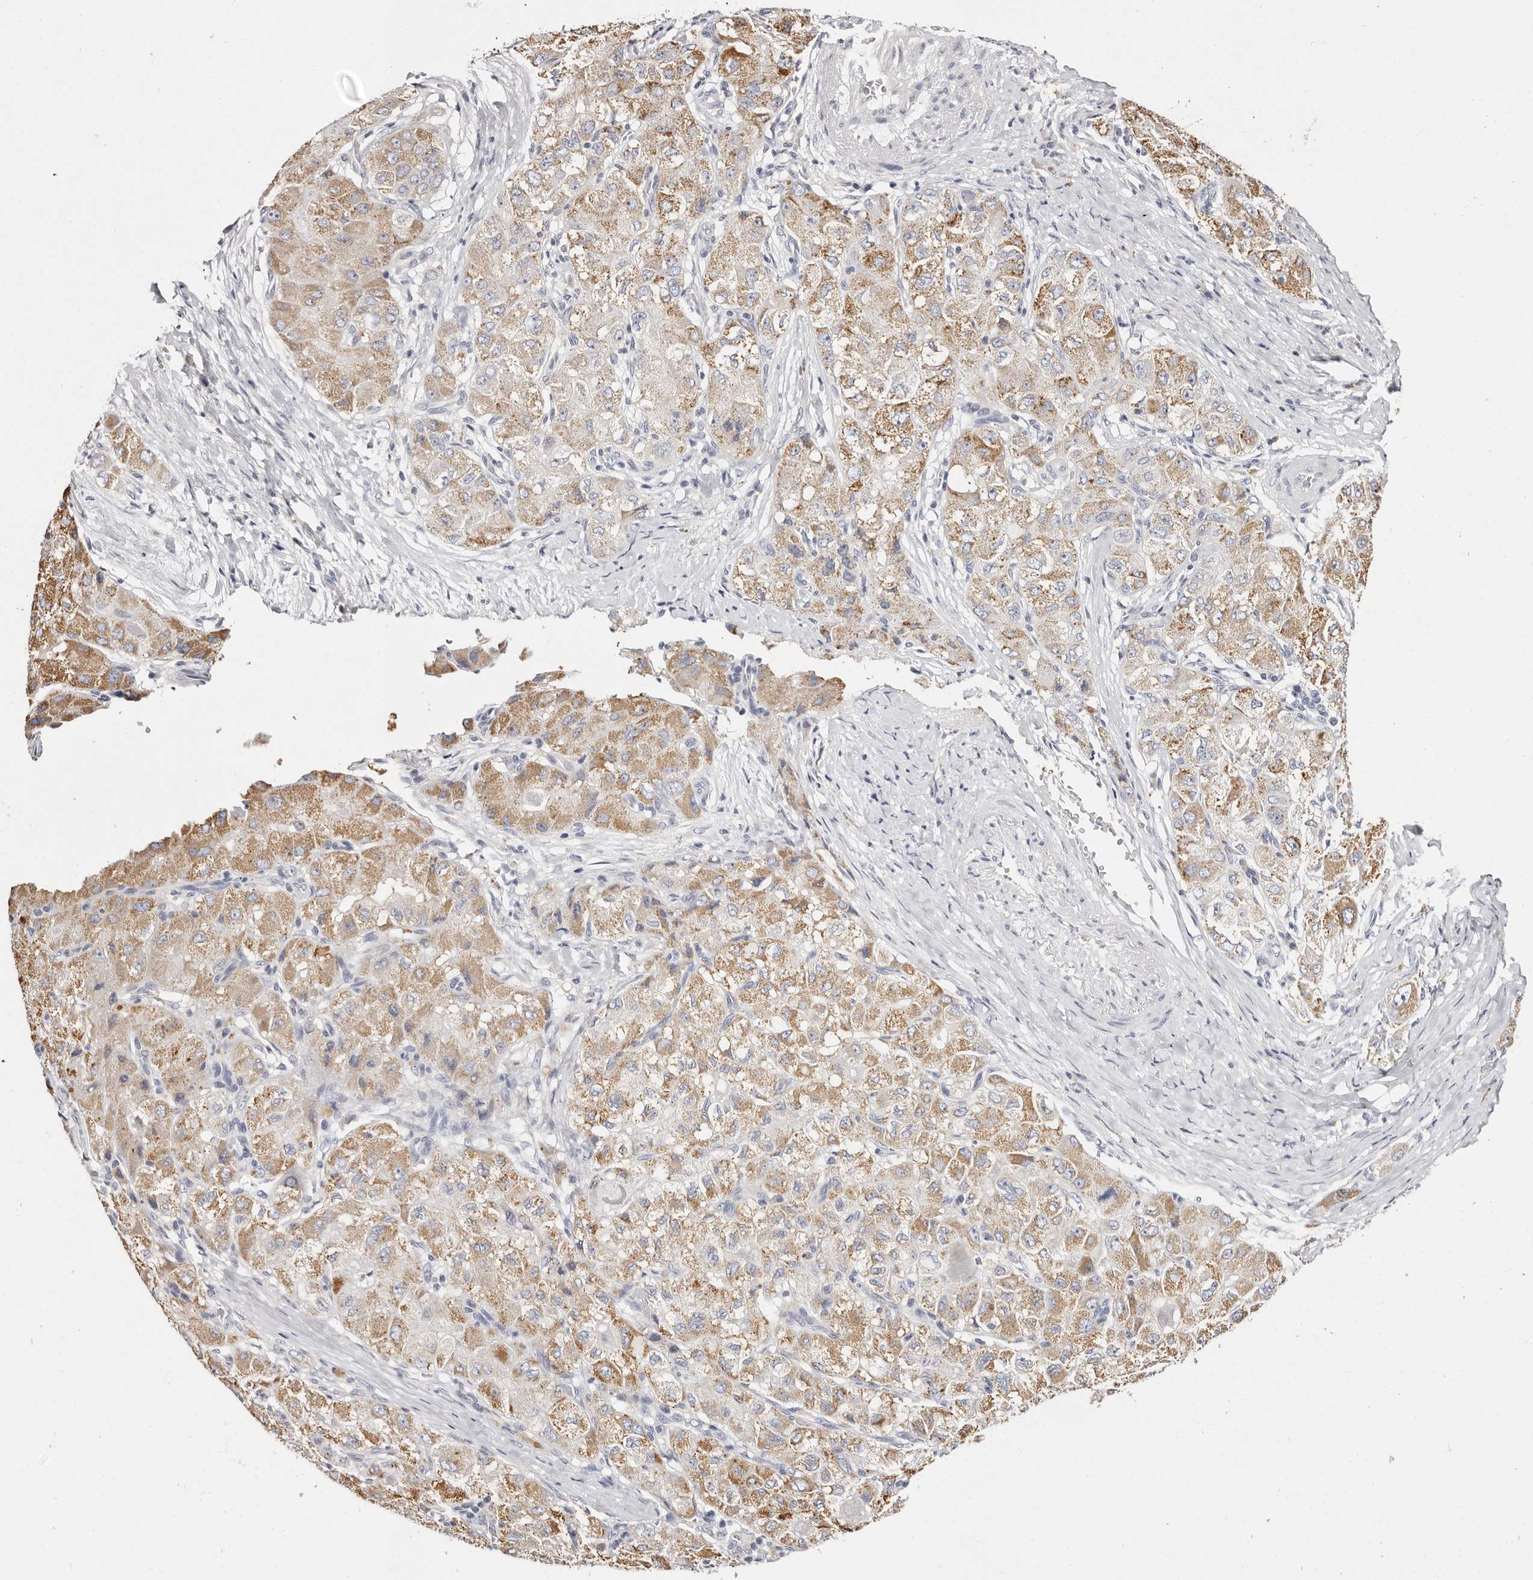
{"staining": {"intensity": "moderate", "quantity": ">75%", "location": "cytoplasmic/membranous"}, "tissue": "liver cancer", "cell_type": "Tumor cells", "image_type": "cancer", "snomed": [{"axis": "morphology", "description": "Carcinoma, Hepatocellular, NOS"}, {"axis": "topography", "description": "Liver"}], "caption": "IHC micrograph of neoplastic tissue: liver hepatocellular carcinoma stained using immunohistochemistry (IHC) displays medium levels of moderate protein expression localized specifically in the cytoplasmic/membranous of tumor cells, appearing as a cytoplasmic/membranous brown color.", "gene": "ROM1", "patient": {"sex": "male", "age": 80}}